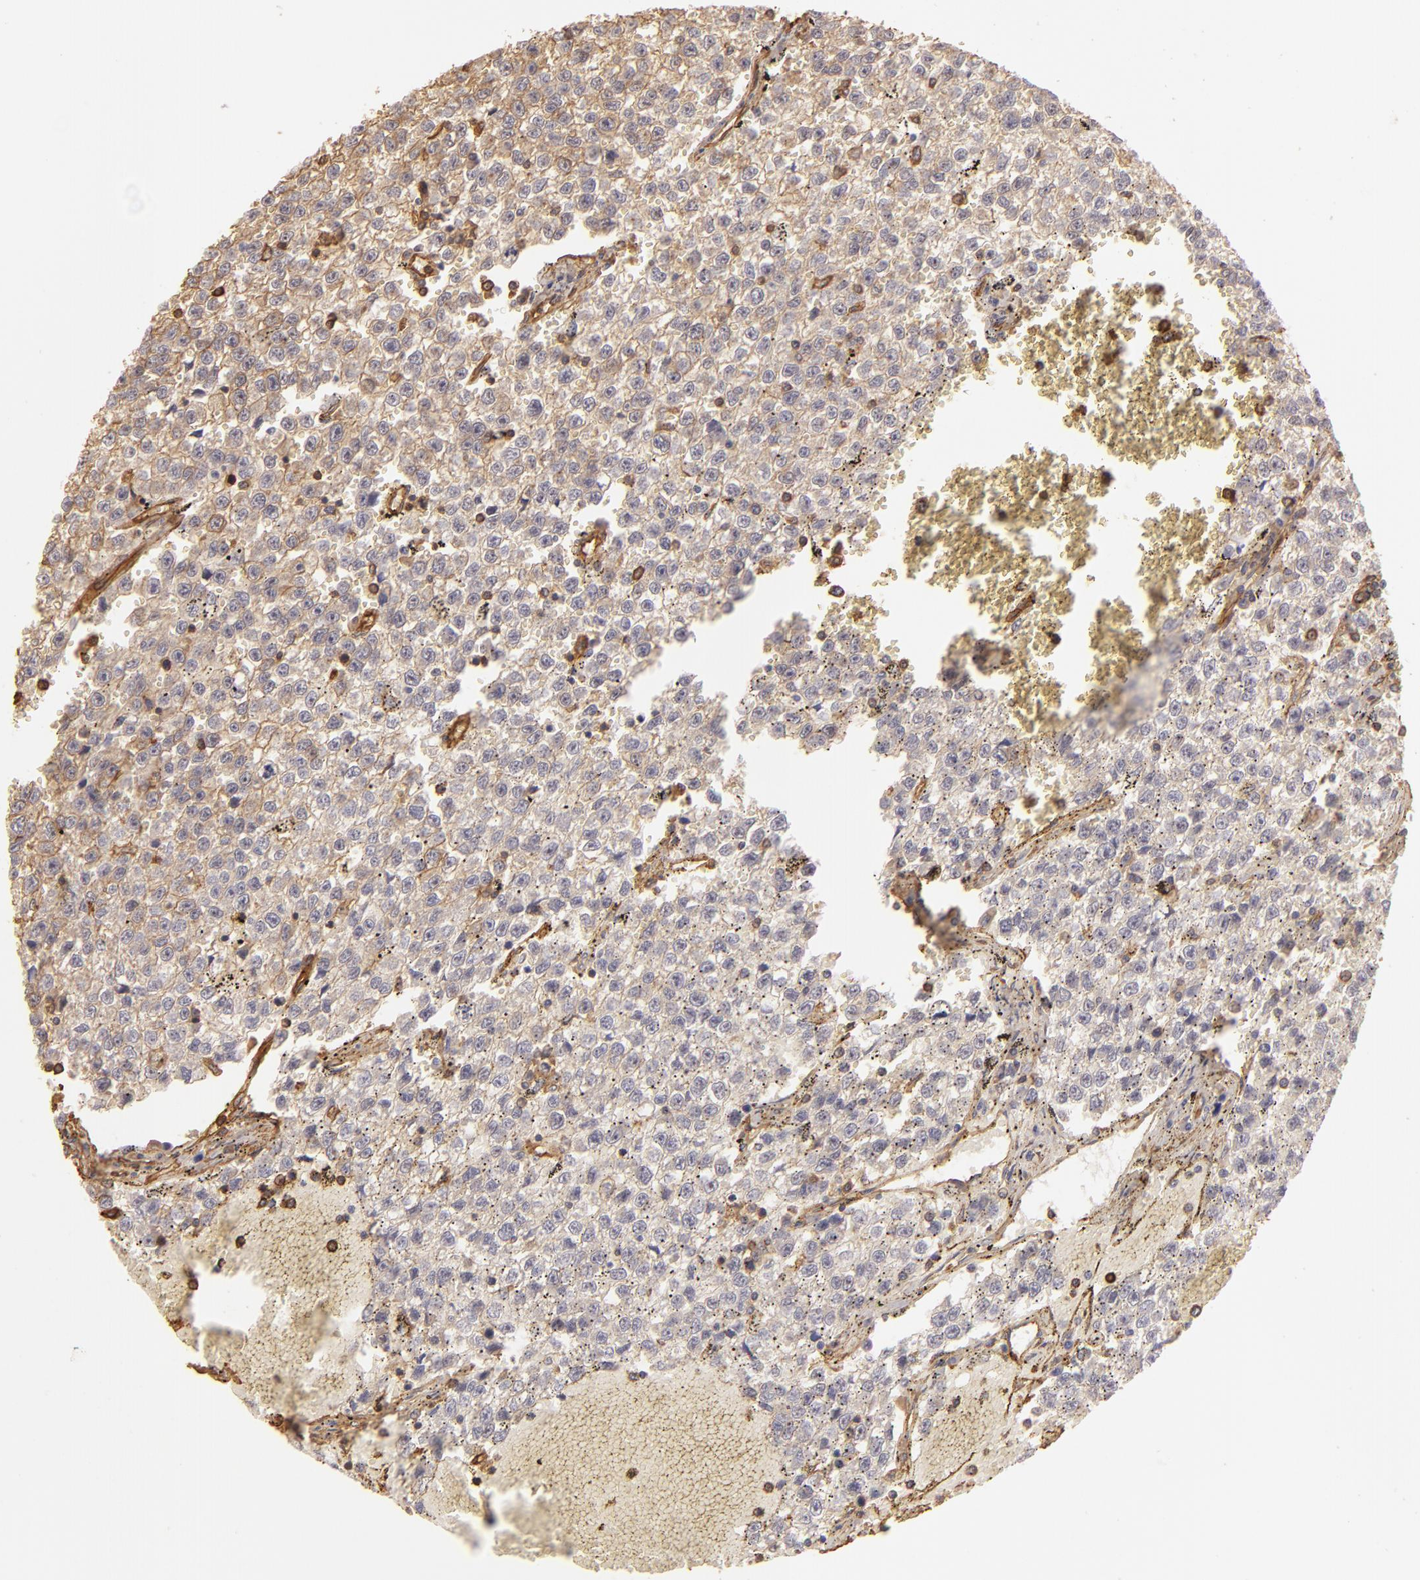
{"staining": {"intensity": "weak", "quantity": ">75%", "location": "cytoplasmic/membranous"}, "tissue": "testis cancer", "cell_type": "Tumor cells", "image_type": "cancer", "snomed": [{"axis": "morphology", "description": "Seminoma, NOS"}, {"axis": "topography", "description": "Testis"}], "caption": "Testis cancer (seminoma) stained with a protein marker reveals weak staining in tumor cells.", "gene": "HSPB6", "patient": {"sex": "male", "age": 35}}